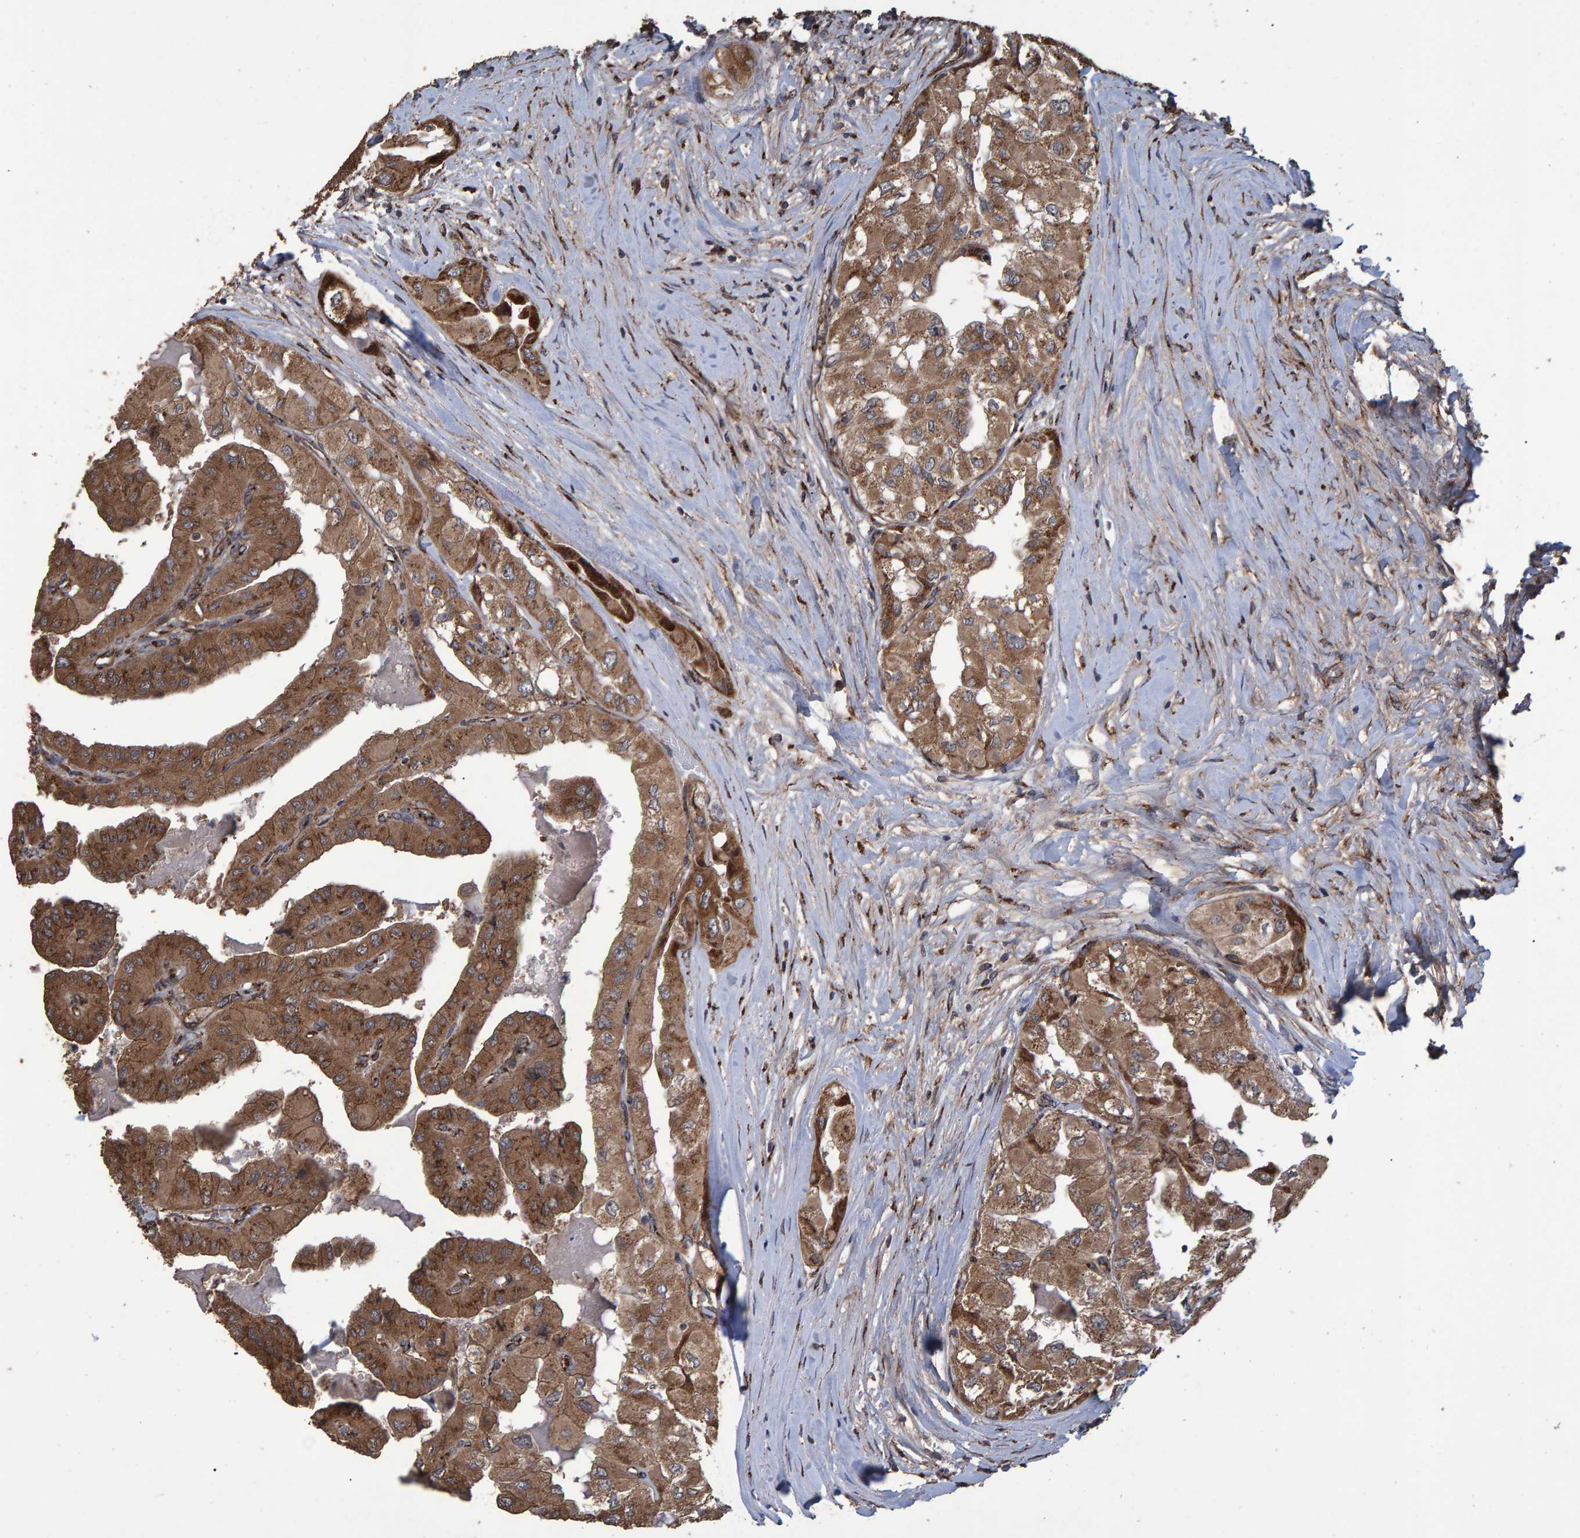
{"staining": {"intensity": "moderate", "quantity": ">75%", "location": "cytoplasmic/membranous"}, "tissue": "thyroid cancer", "cell_type": "Tumor cells", "image_type": "cancer", "snomed": [{"axis": "morphology", "description": "Papillary adenocarcinoma, NOS"}, {"axis": "topography", "description": "Thyroid gland"}], "caption": "A micrograph showing moderate cytoplasmic/membranous staining in approximately >75% of tumor cells in papillary adenocarcinoma (thyroid), as visualized by brown immunohistochemical staining.", "gene": "TRIM68", "patient": {"sex": "female", "age": 59}}